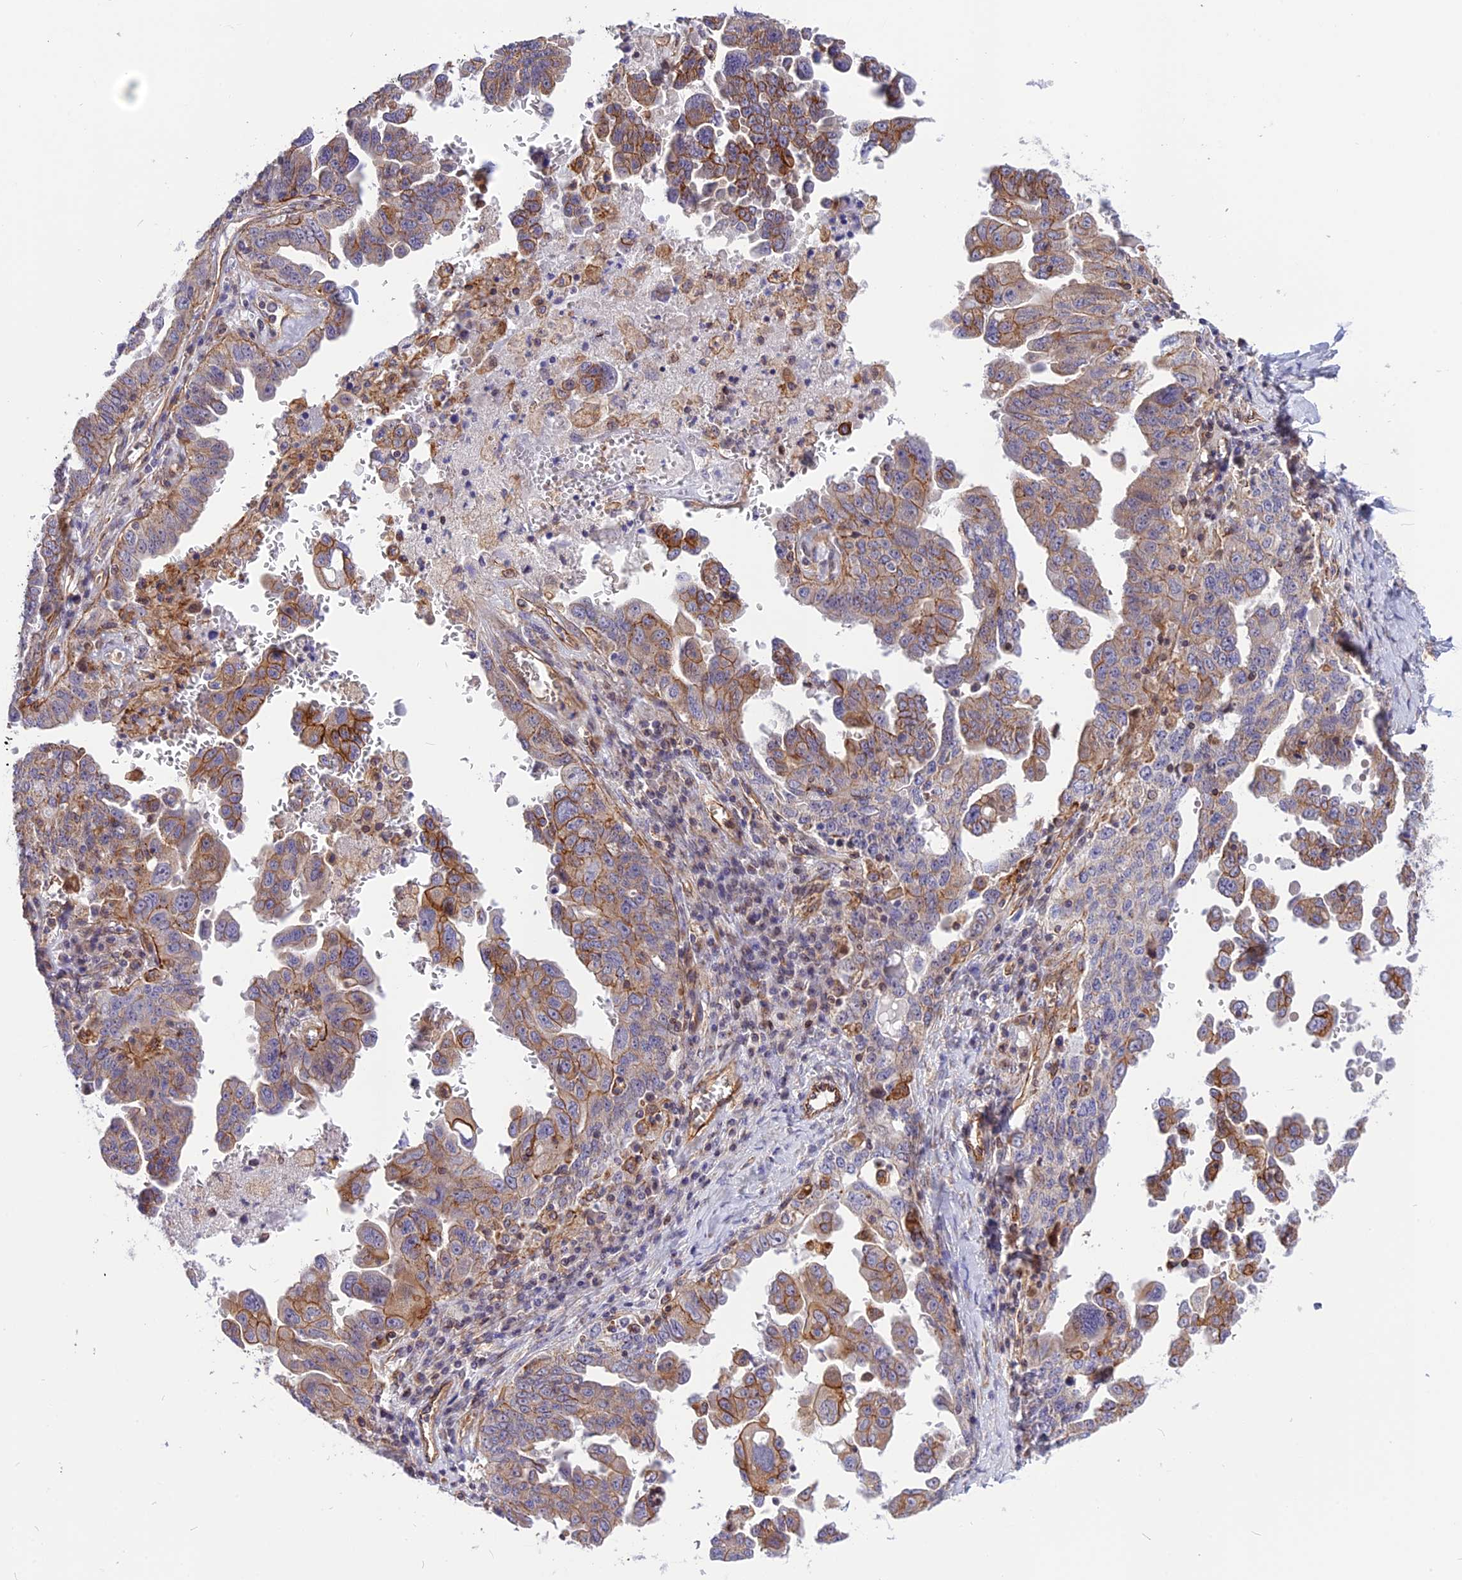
{"staining": {"intensity": "moderate", "quantity": "25%-75%", "location": "cytoplasmic/membranous"}, "tissue": "ovarian cancer", "cell_type": "Tumor cells", "image_type": "cancer", "snomed": [{"axis": "morphology", "description": "Carcinoma, endometroid"}, {"axis": "topography", "description": "Ovary"}], "caption": "Ovarian cancer stained with DAB immunohistochemistry (IHC) exhibits medium levels of moderate cytoplasmic/membranous positivity in approximately 25%-75% of tumor cells.", "gene": "R3HDM4", "patient": {"sex": "female", "age": 62}}